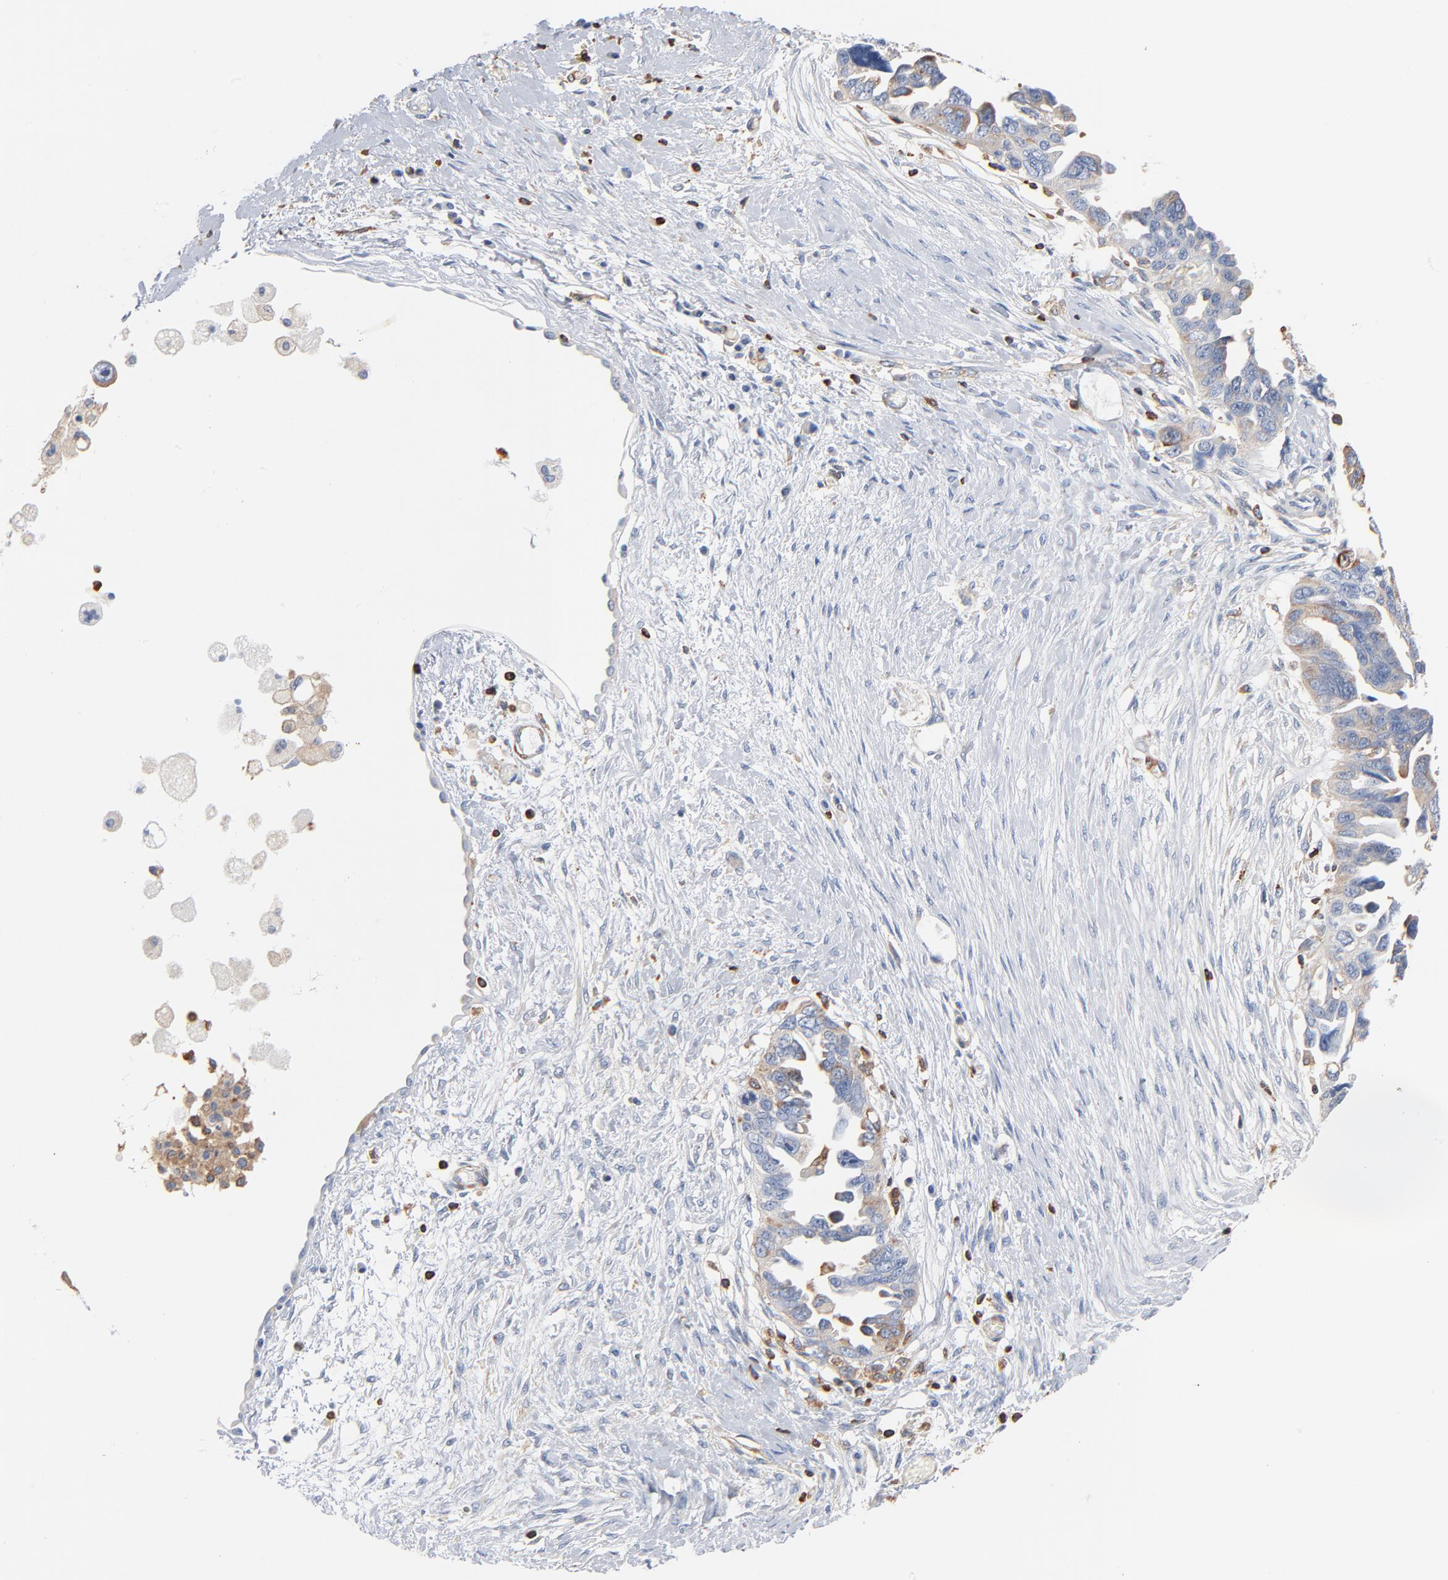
{"staining": {"intensity": "weak", "quantity": "<25%", "location": "cytoplasmic/membranous"}, "tissue": "ovarian cancer", "cell_type": "Tumor cells", "image_type": "cancer", "snomed": [{"axis": "morphology", "description": "Cystadenocarcinoma, serous, NOS"}, {"axis": "topography", "description": "Ovary"}], "caption": "IHC of ovarian cancer exhibits no staining in tumor cells. (Brightfield microscopy of DAB (3,3'-diaminobenzidine) immunohistochemistry (IHC) at high magnification).", "gene": "SH3KBP1", "patient": {"sex": "female", "age": 63}}